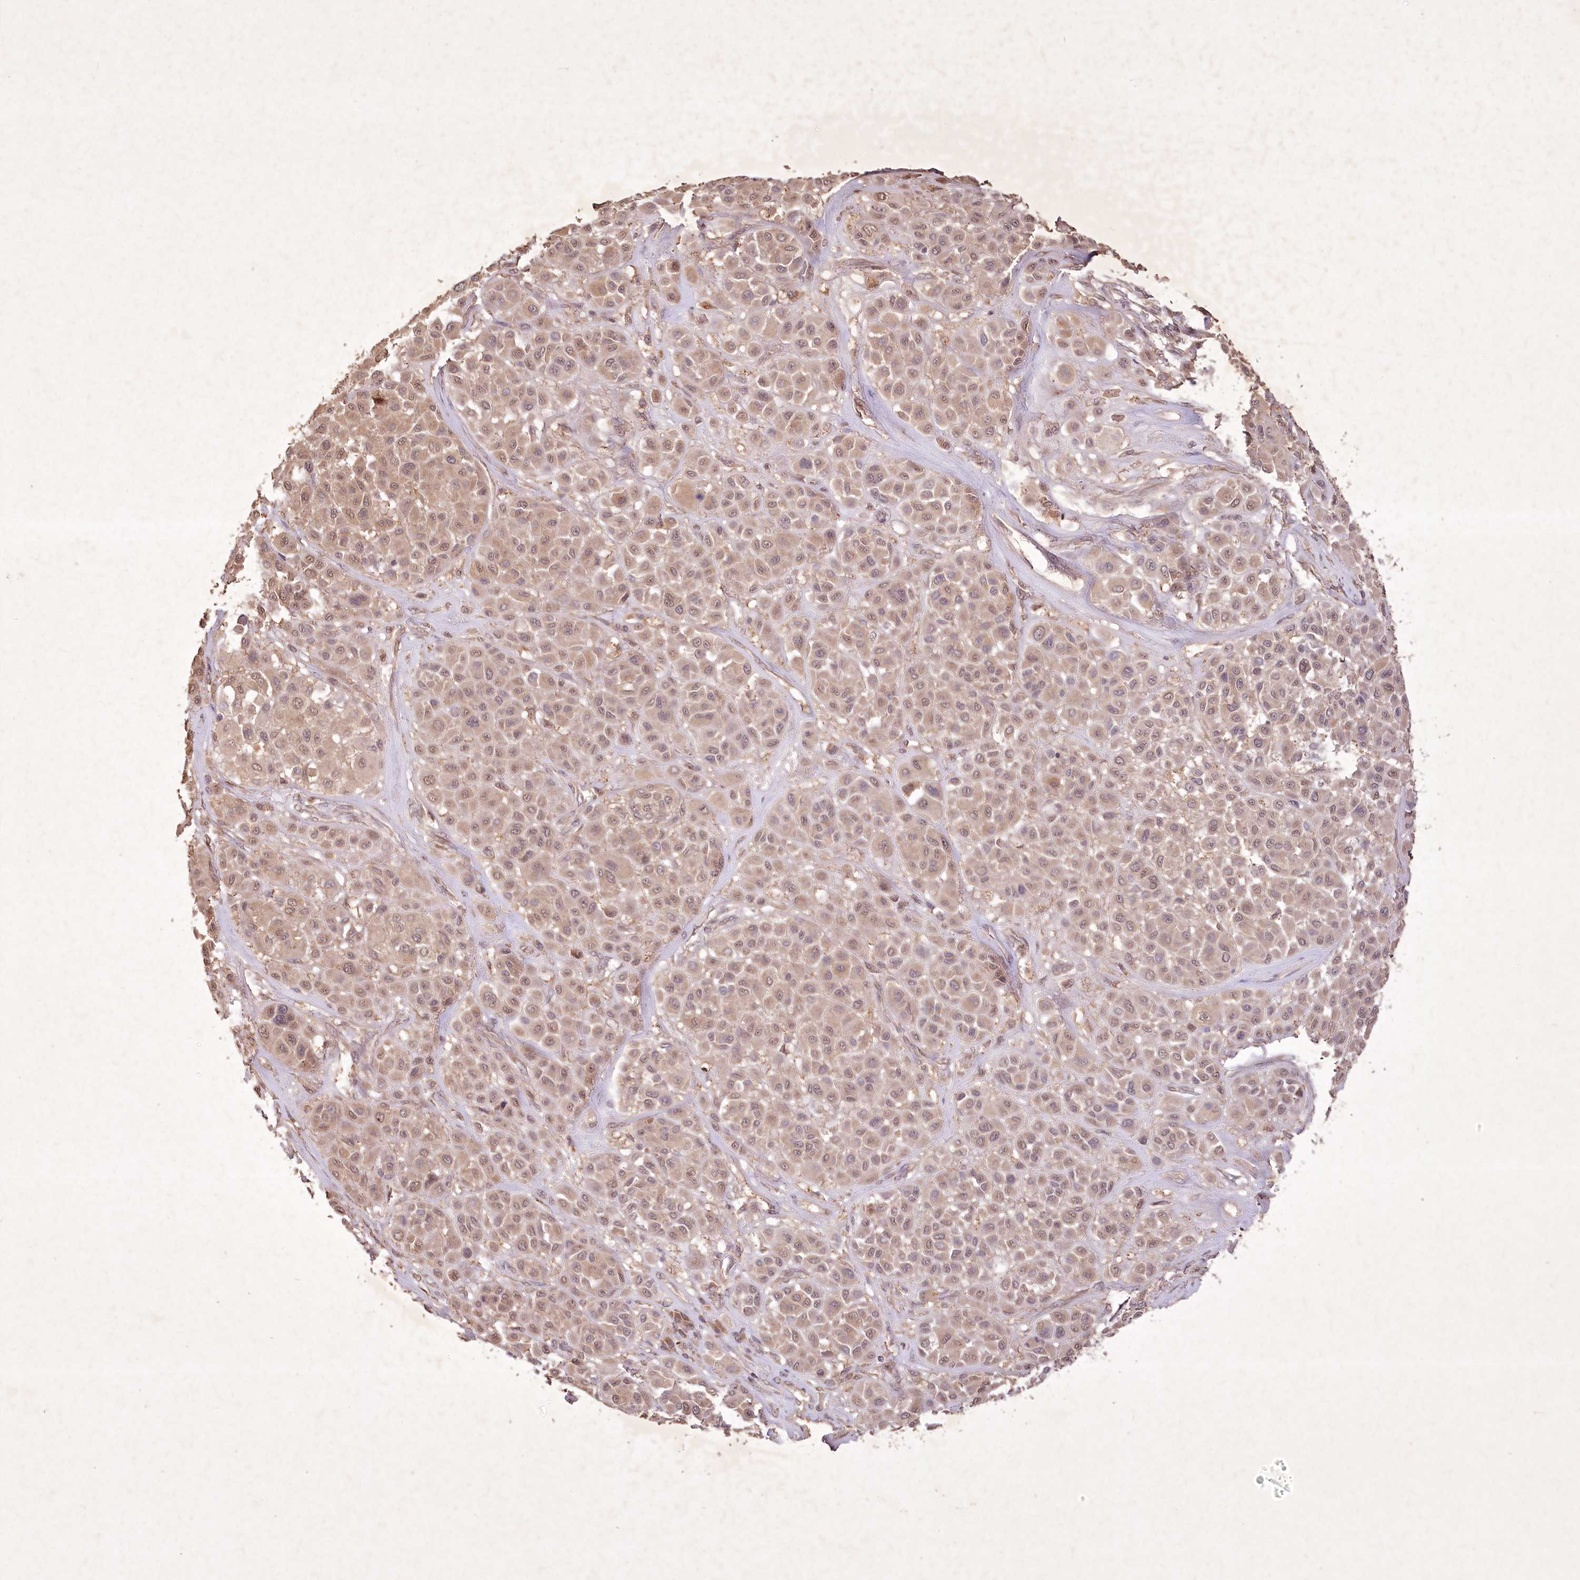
{"staining": {"intensity": "weak", "quantity": ">75%", "location": "cytoplasmic/membranous,nuclear"}, "tissue": "melanoma", "cell_type": "Tumor cells", "image_type": "cancer", "snomed": [{"axis": "morphology", "description": "Malignant melanoma, Metastatic site"}, {"axis": "topography", "description": "Soft tissue"}], "caption": "Melanoma stained for a protein (brown) displays weak cytoplasmic/membranous and nuclear positive positivity in about >75% of tumor cells.", "gene": "IRAK1BP1", "patient": {"sex": "male", "age": 41}}